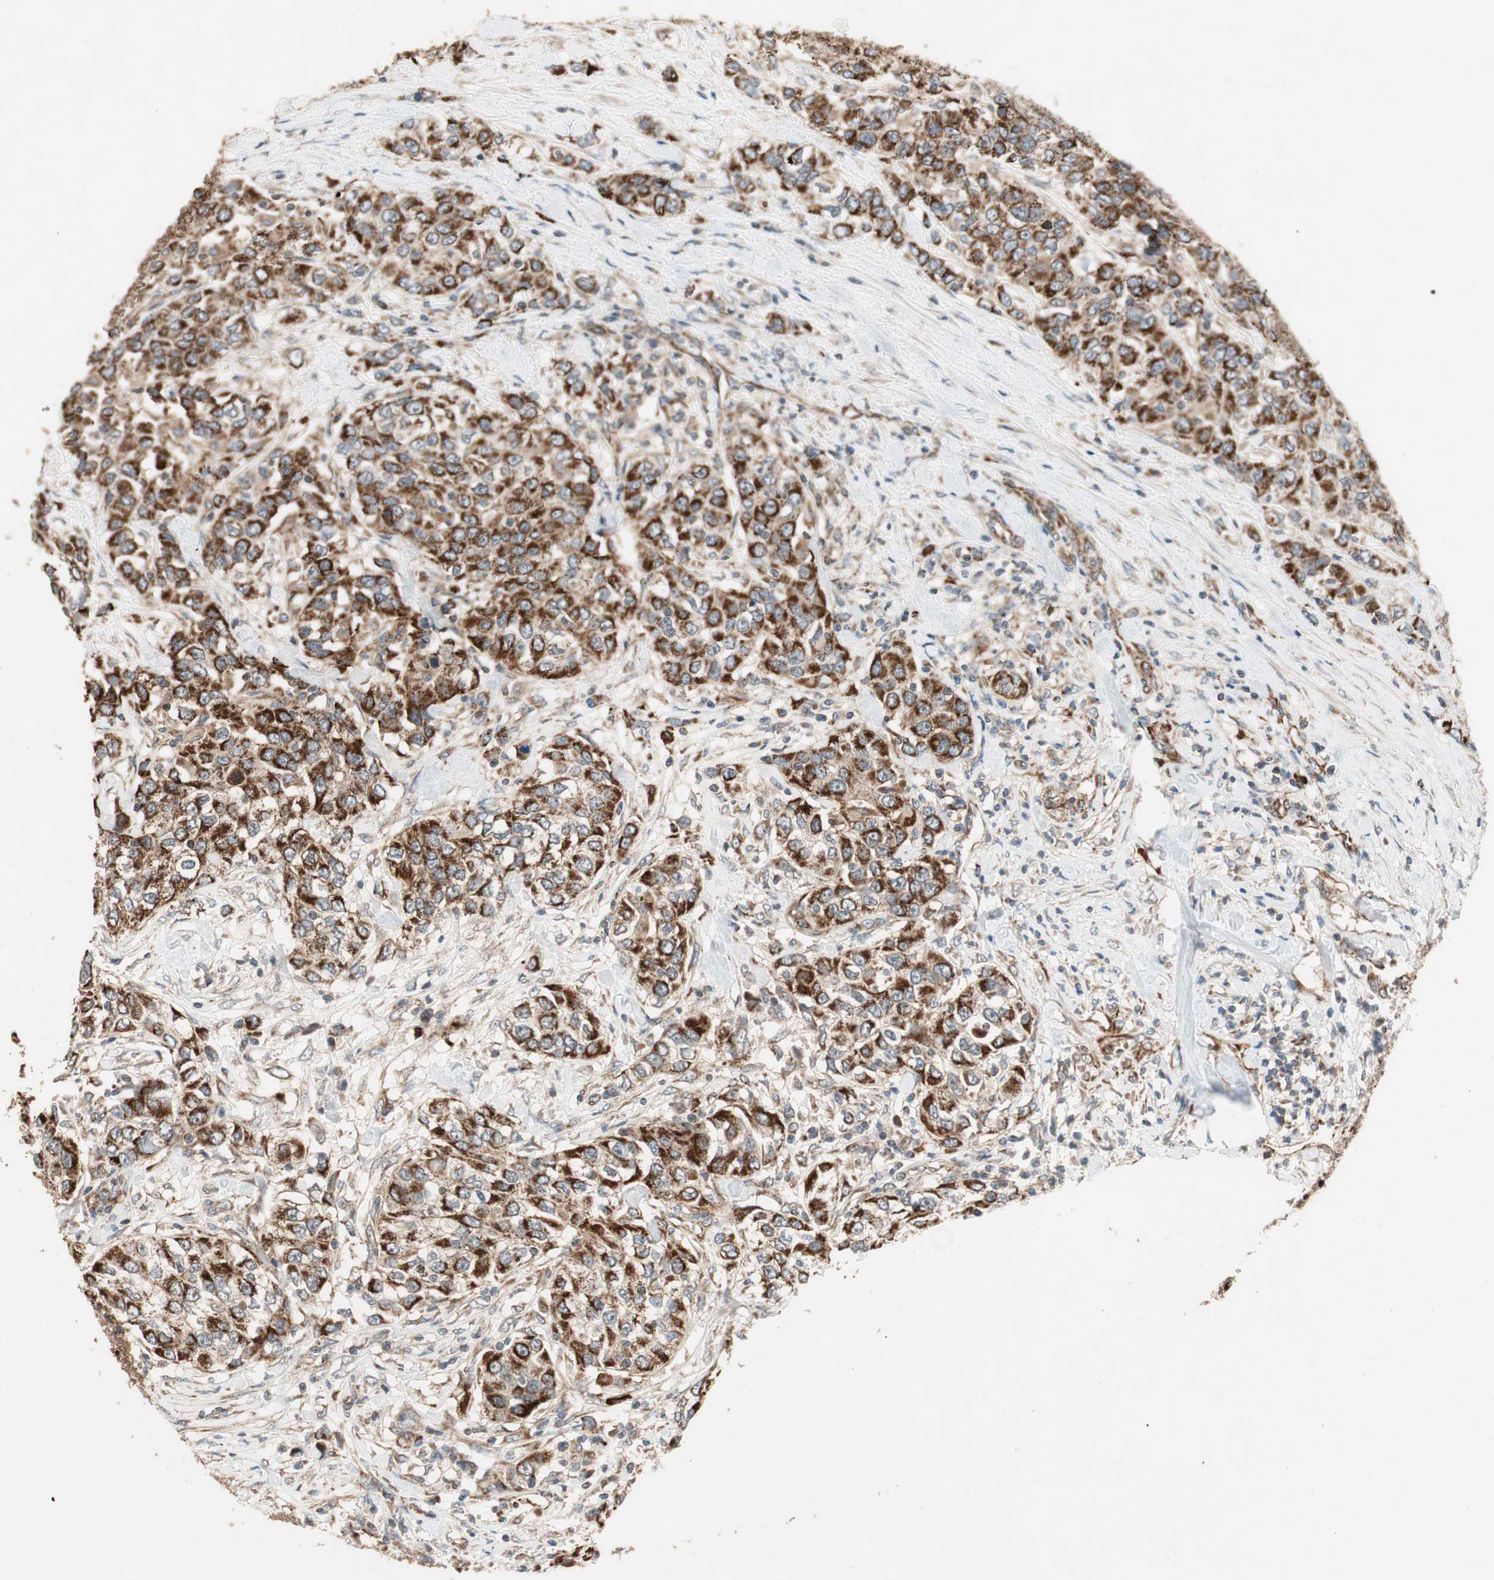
{"staining": {"intensity": "strong", "quantity": ">75%", "location": "cytoplasmic/membranous"}, "tissue": "urothelial cancer", "cell_type": "Tumor cells", "image_type": "cancer", "snomed": [{"axis": "morphology", "description": "Urothelial carcinoma, High grade"}, {"axis": "topography", "description": "Urinary bladder"}], "caption": "Urothelial cancer stained for a protein (brown) displays strong cytoplasmic/membranous positive positivity in approximately >75% of tumor cells.", "gene": "AKAP1", "patient": {"sex": "female", "age": 80}}